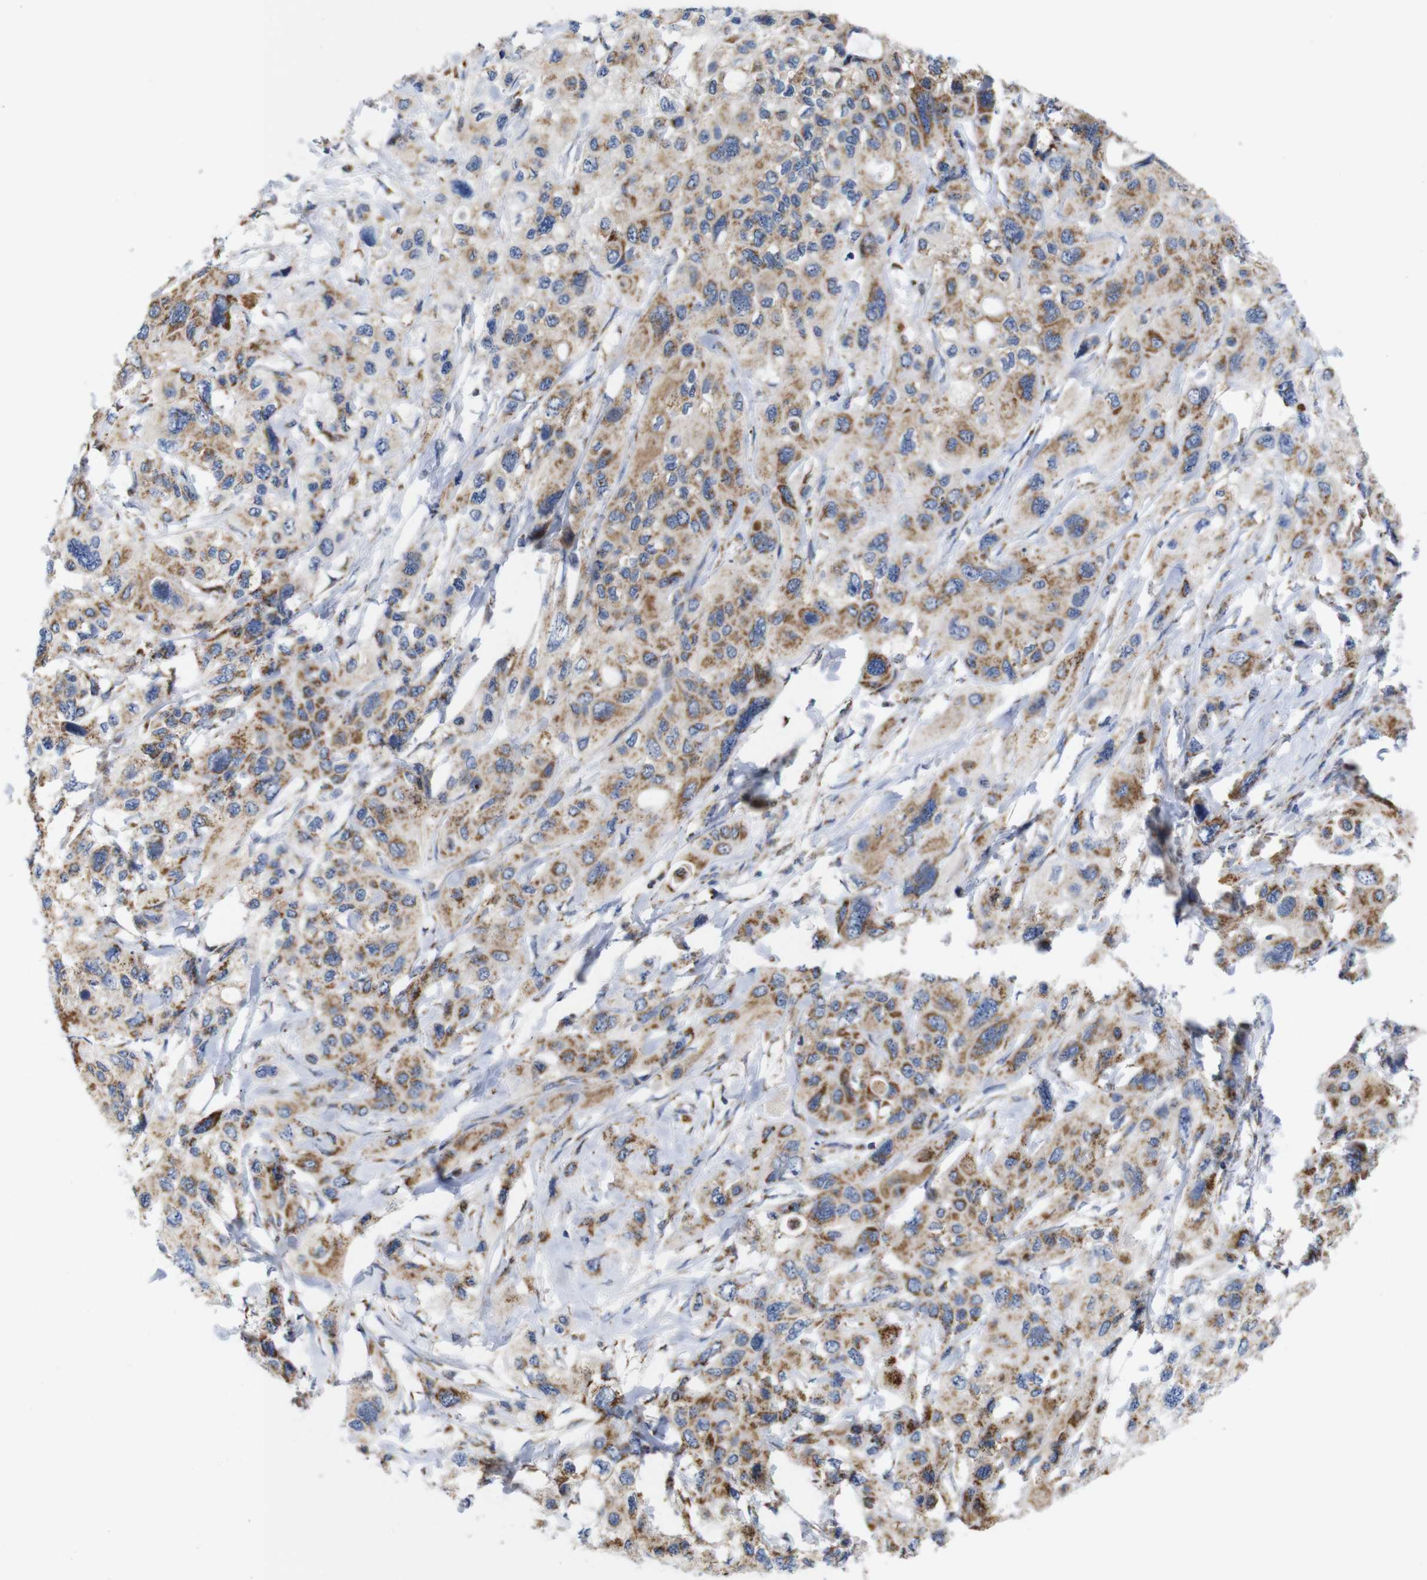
{"staining": {"intensity": "moderate", "quantity": ">75%", "location": "cytoplasmic/membranous"}, "tissue": "pancreatic cancer", "cell_type": "Tumor cells", "image_type": "cancer", "snomed": [{"axis": "morphology", "description": "Adenocarcinoma, NOS"}, {"axis": "topography", "description": "Pancreas"}], "caption": "Tumor cells show medium levels of moderate cytoplasmic/membranous expression in approximately >75% of cells in human pancreatic cancer. The staining was performed using DAB, with brown indicating positive protein expression. Nuclei are stained blue with hematoxylin.", "gene": "FAM171B", "patient": {"sex": "male", "age": 73}}